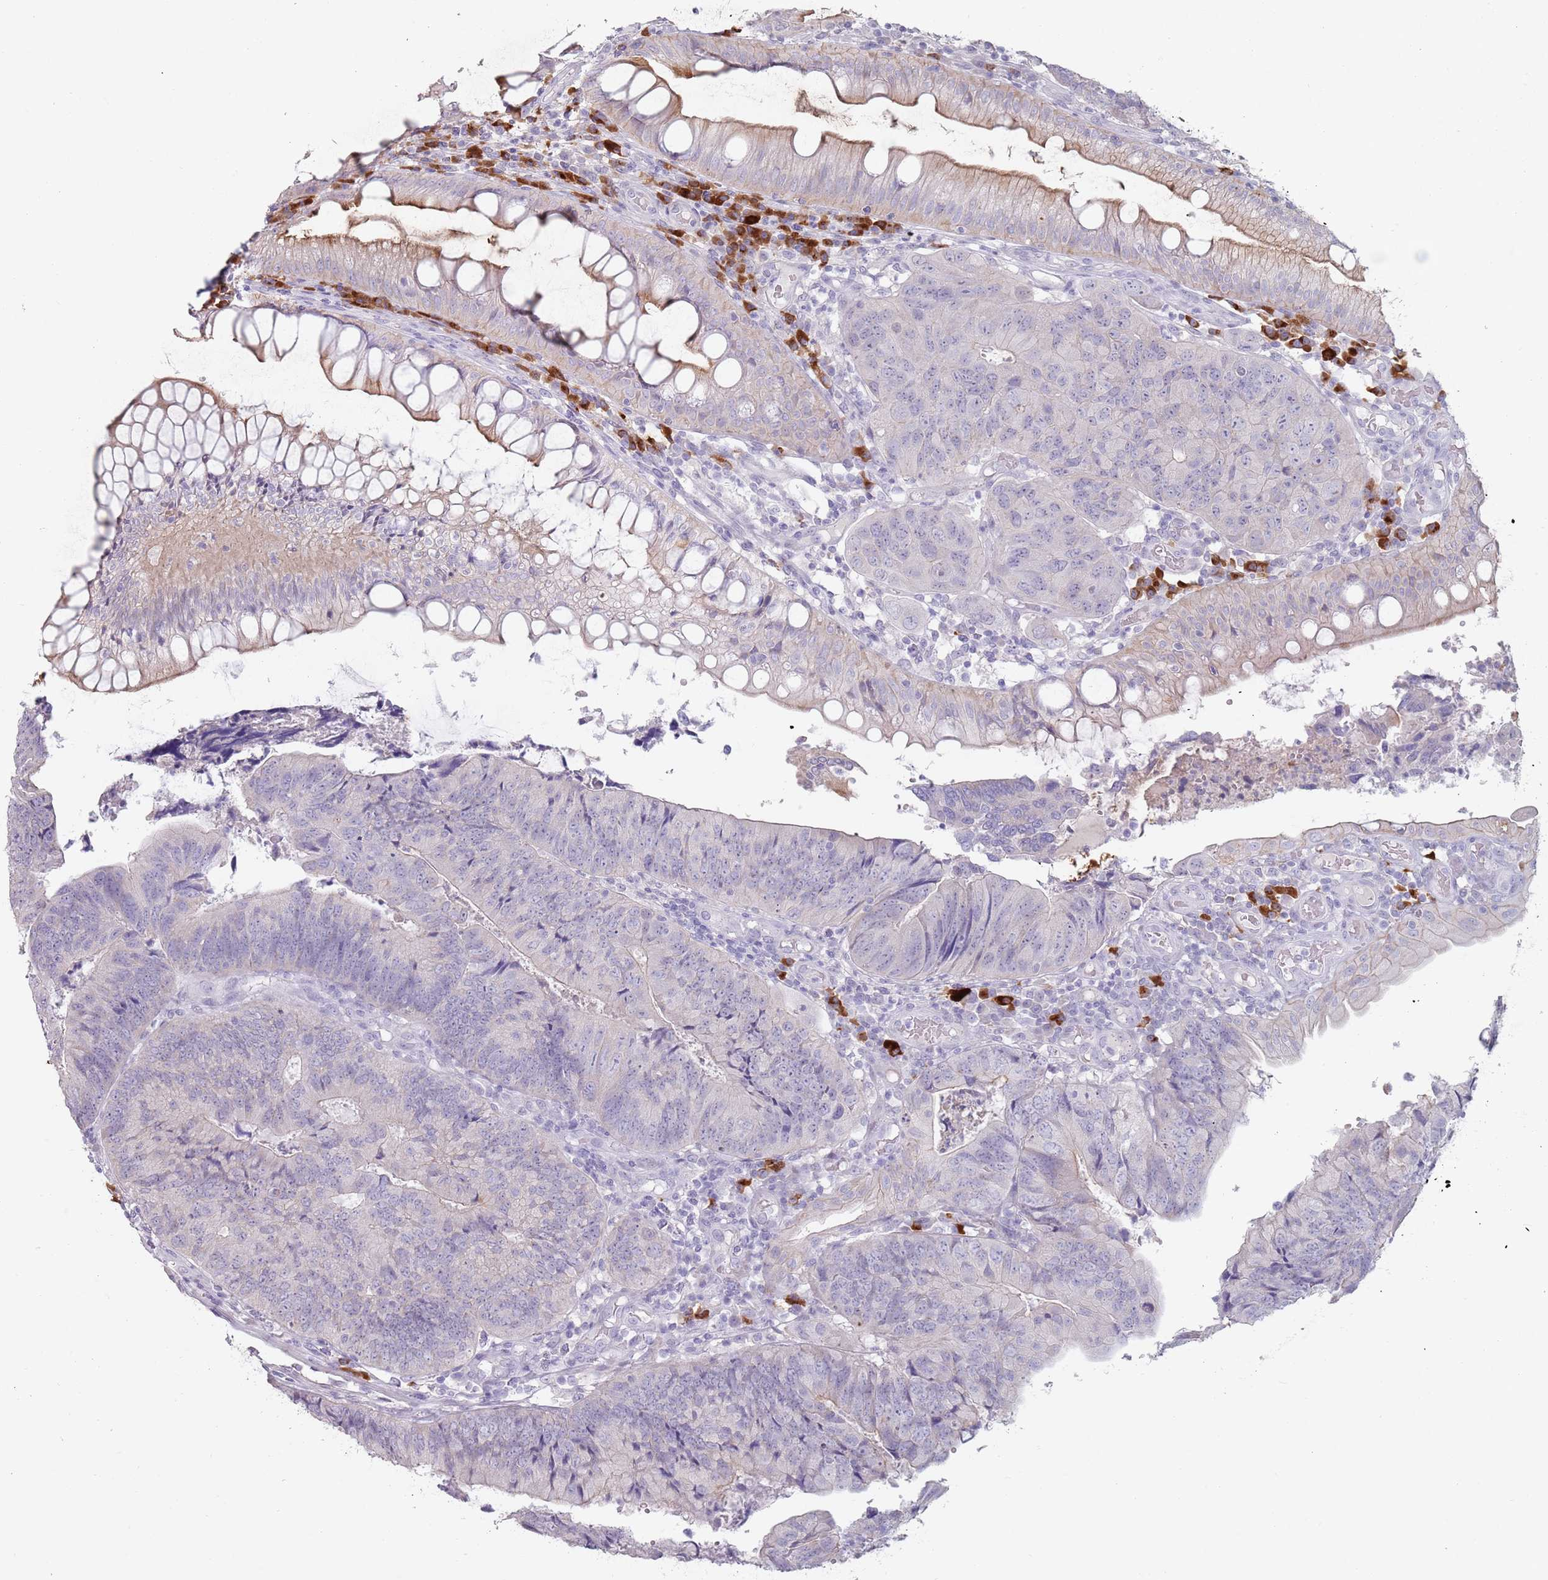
{"staining": {"intensity": "negative", "quantity": "none", "location": "none"}, "tissue": "colorectal cancer", "cell_type": "Tumor cells", "image_type": "cancer", "snomed": [{"axis": "morphology", "description": "Adenocarcinoma, NOS"}, {"axis": "topography", "description": "Colon"}], "caption": "Immunohistochemistry photomicrograph of neoplastic tissue: colorectal cancer stained with DAB shows no significant protein positivity in tumor cells. The staining is performed using DAB brown chromogen with nuclei counter-stained in using hematoxylin.", "gene": "STYK1", "patient": {"sex": "female", "age": 67}}